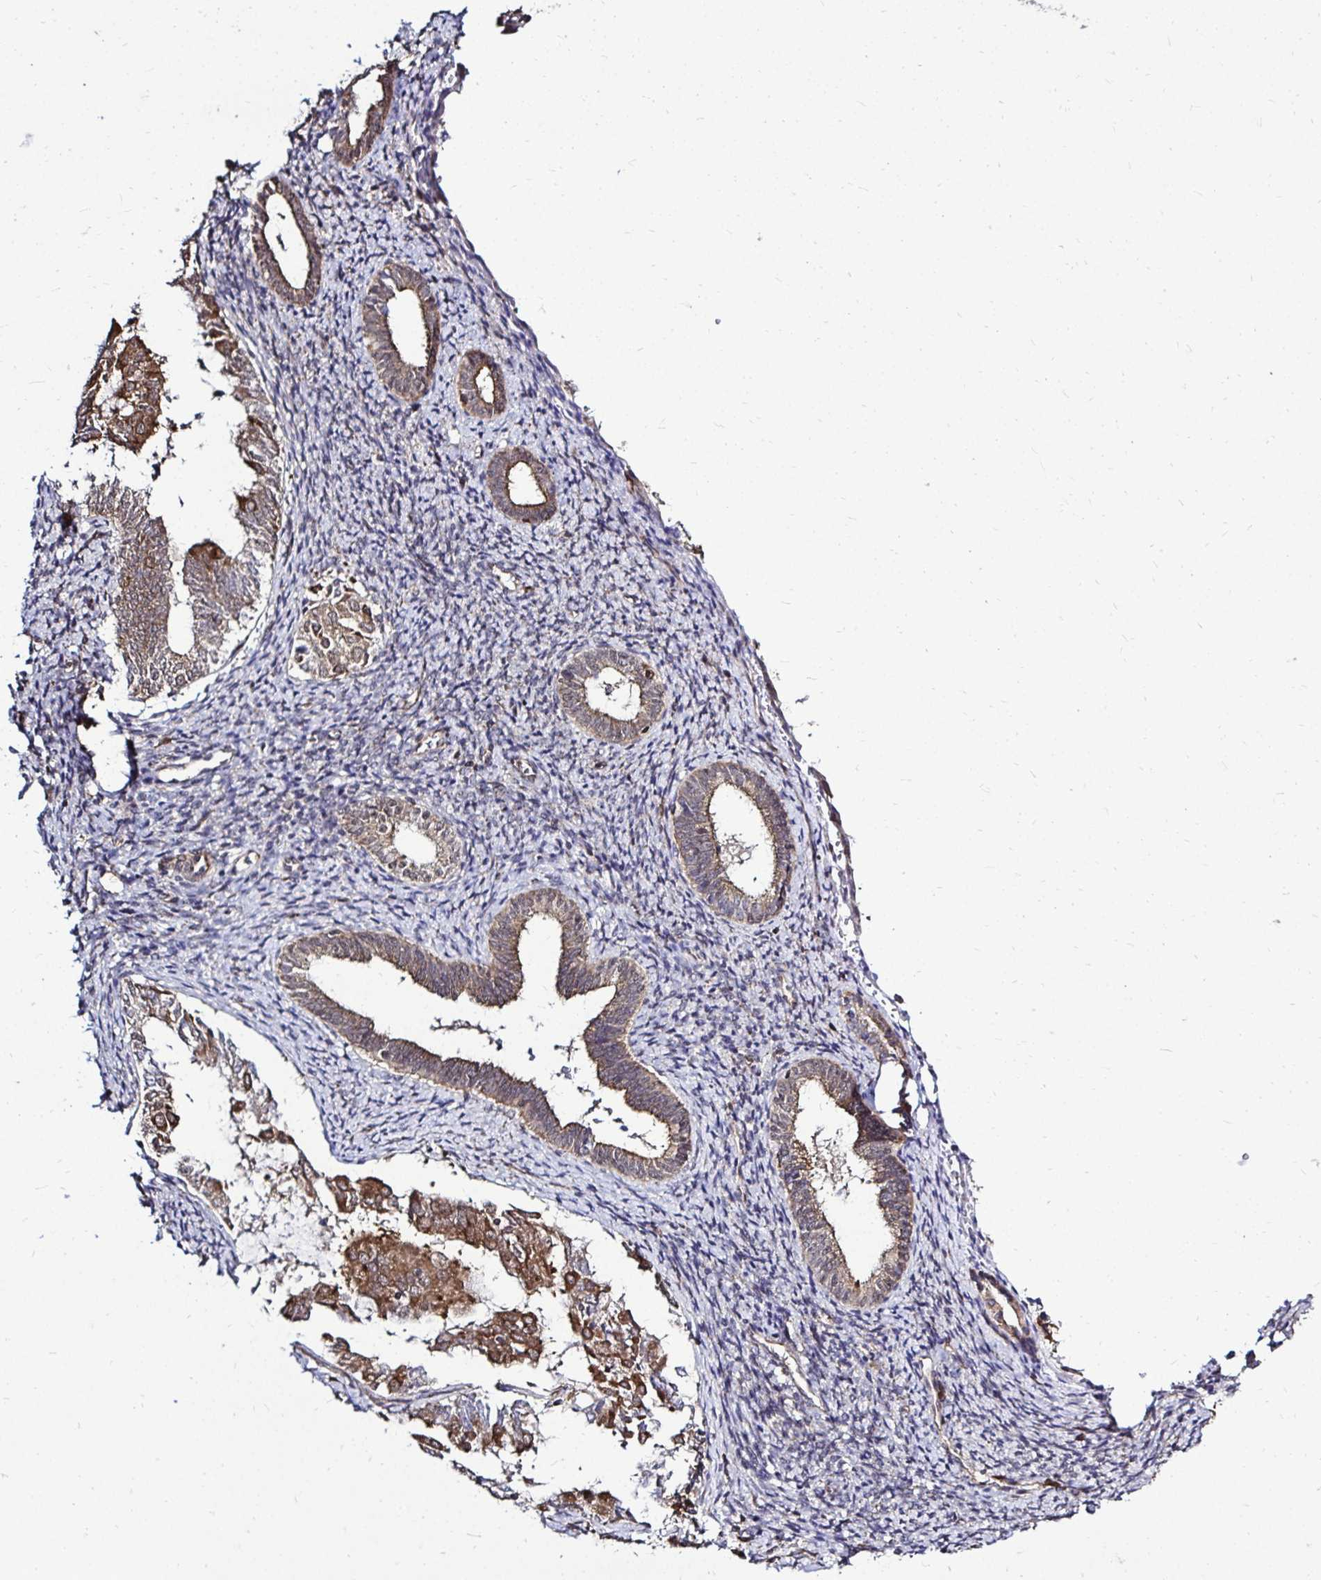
{"staining": {"intensity": "moderate", "quantity": ">75%", "location": "cytoplasmic/membranous"}, "tissue": "endometrium", "cell_type": "Cells in endometrial stroma", "image_type": "normal", "snomed": [{"axis": "morphology", "description": "Normal tissue, NOS"}, {"axis": "topography", "description": "Endometrium"}], "caption": "Endometrium stained with a brown dye shows moderate cytoplasmic/membranous positive positivity in approximately >75% of cells in endometrial stroma.", "gene": "FMR1", "patient": {"sex": "female", "age": 50}}